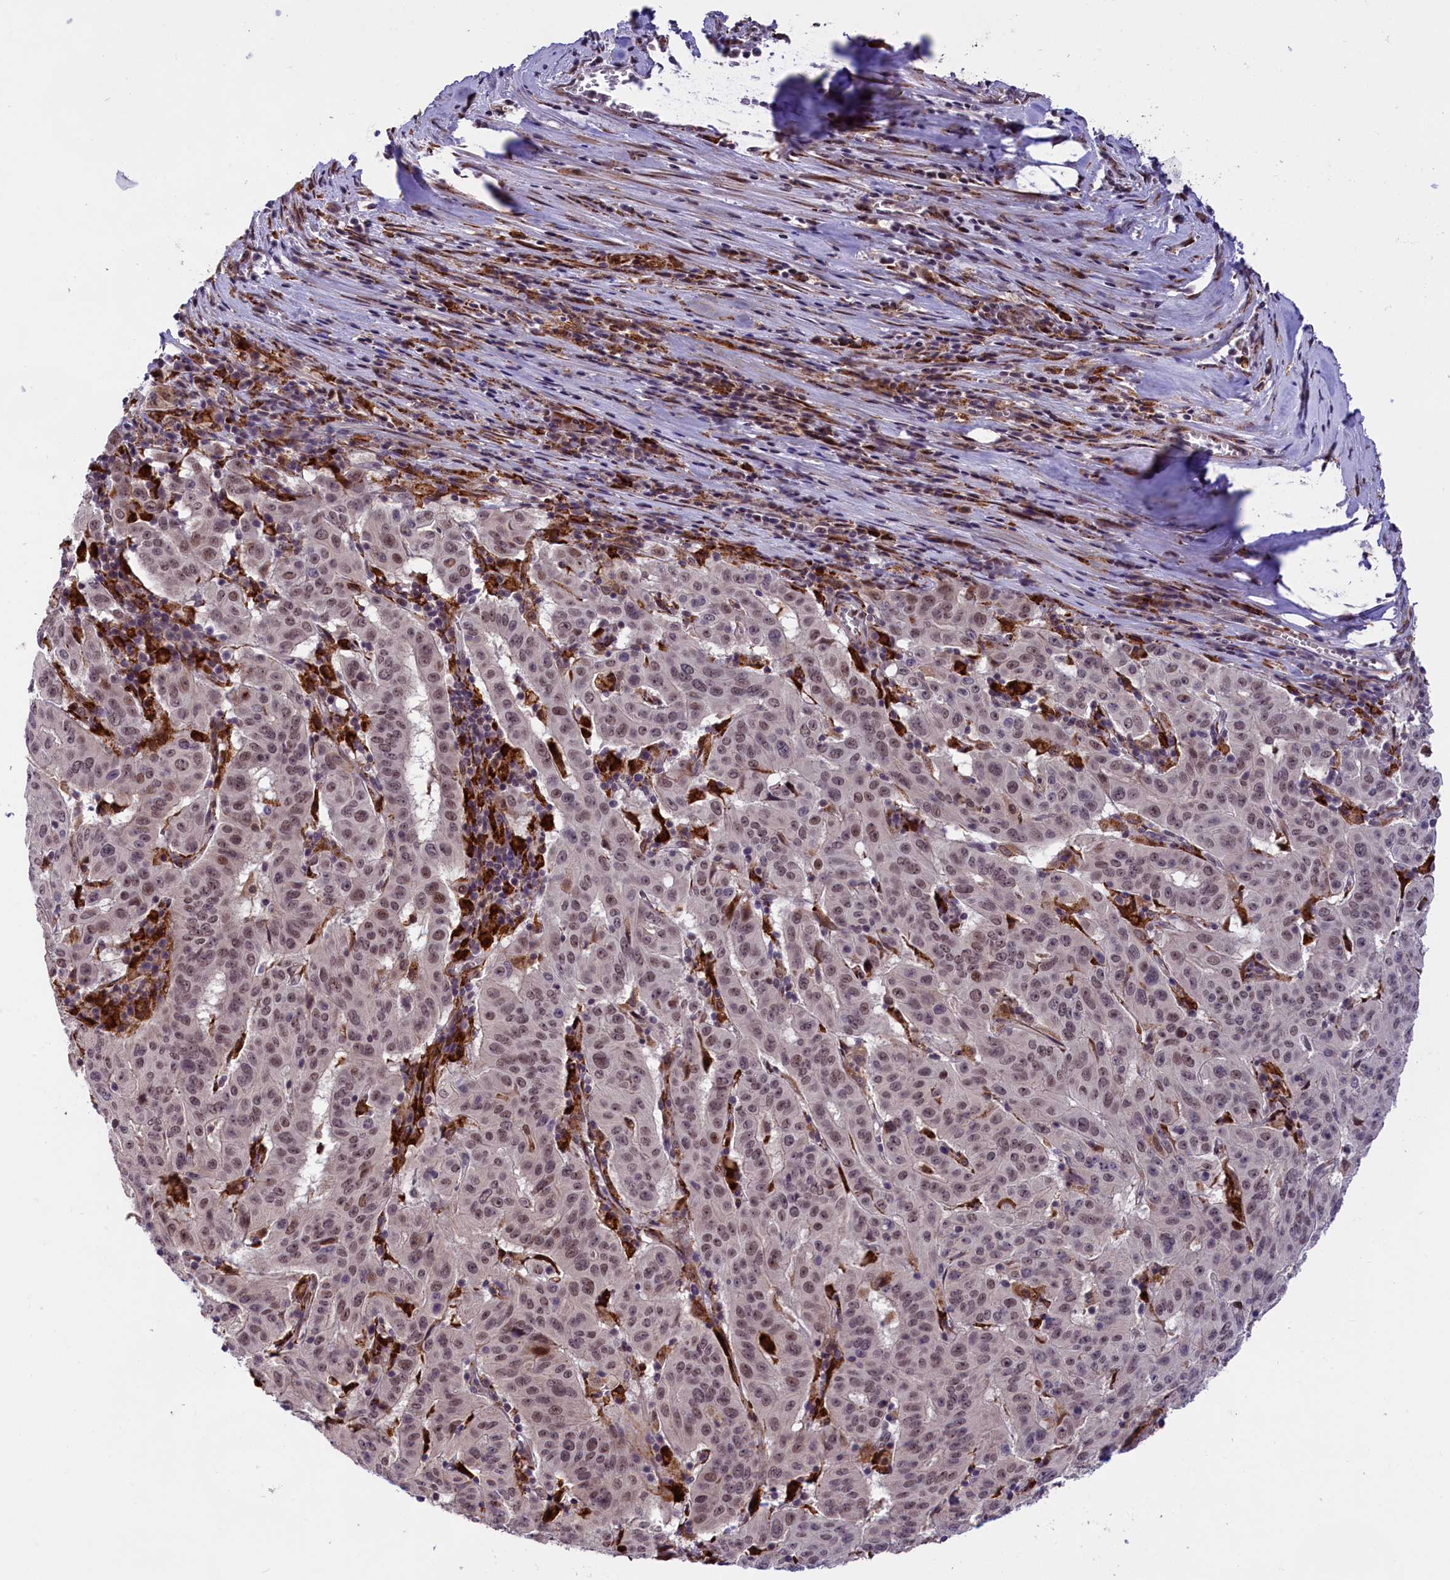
{"staining": {"intensity": "moderate", "quantity": ">75%", "location": "nuclear"}, "tissue": "pancreatic cancer", "cell_type": "Tumor cells", "image_type": "cancer", "snomed": [{"axis": "morphology", "description": "Adenocarcinoma, NOS"}, {"axis": "topography", "description": "Pancreas"}], "caption": "Protein staining displays moderate nuclear positivity in about >75% of tumor cells in pancreatic cancer.", "gene": "FBXO45", "patient": {"sex": "male", "age": 63}}